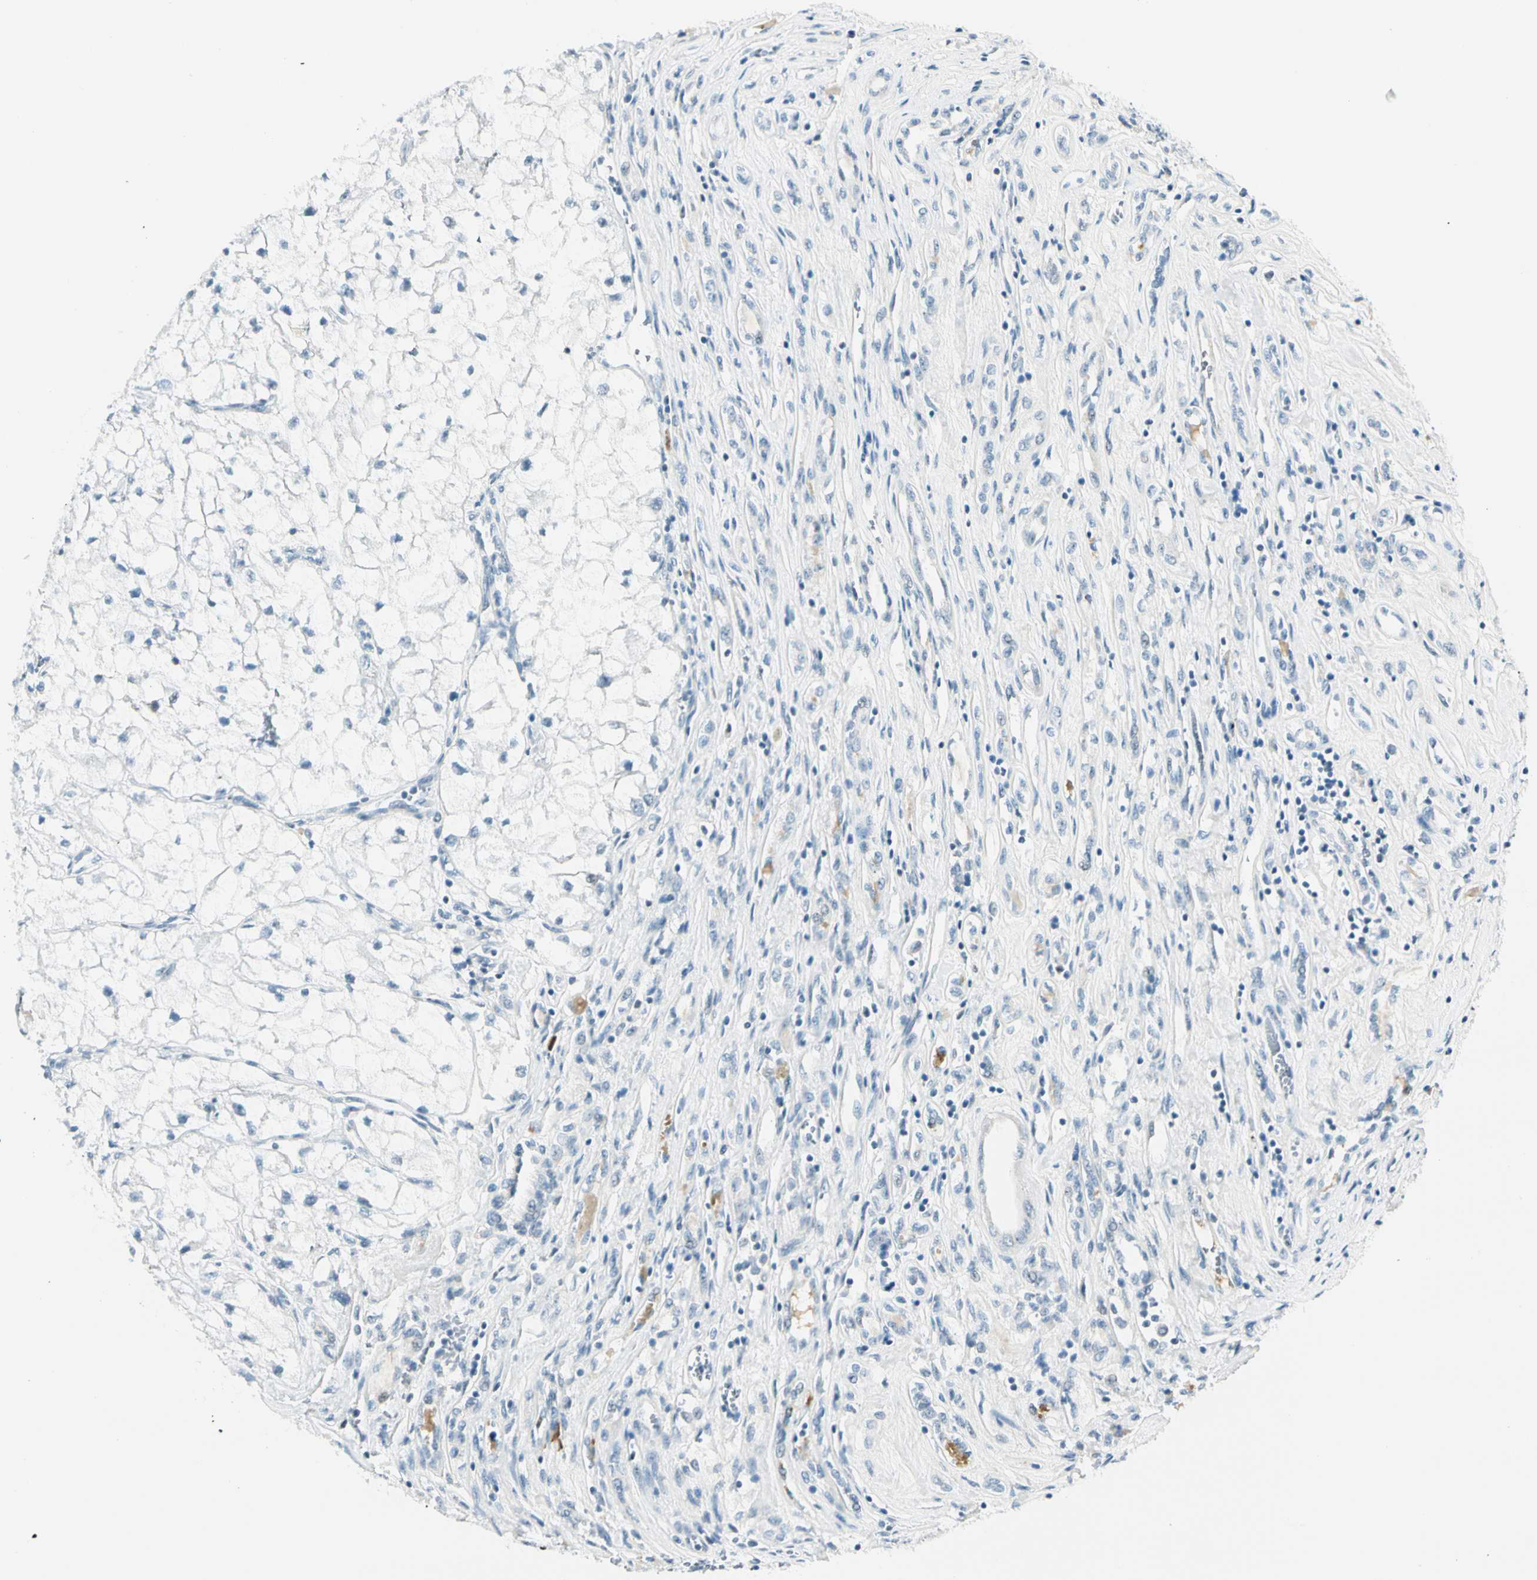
{"staining": {"intensity": "negative", "quantity": "none", "location": "none"}, "tissue": "renal cancer", "cell_type": "Tumor cells", "image_type": "cancer", "snomed": [{"axis": "morphology", "description": "Adenocarcinoma, NOS"}, {"axis": "topography", "description": "Kidney"}], "caption": "Tumor cells show no significant expression in adenocarcinoma (renal). Nuclei are stained in blue.", "gene": "ZSCAN1", "patient": {"sex": "female", "age": 70}}